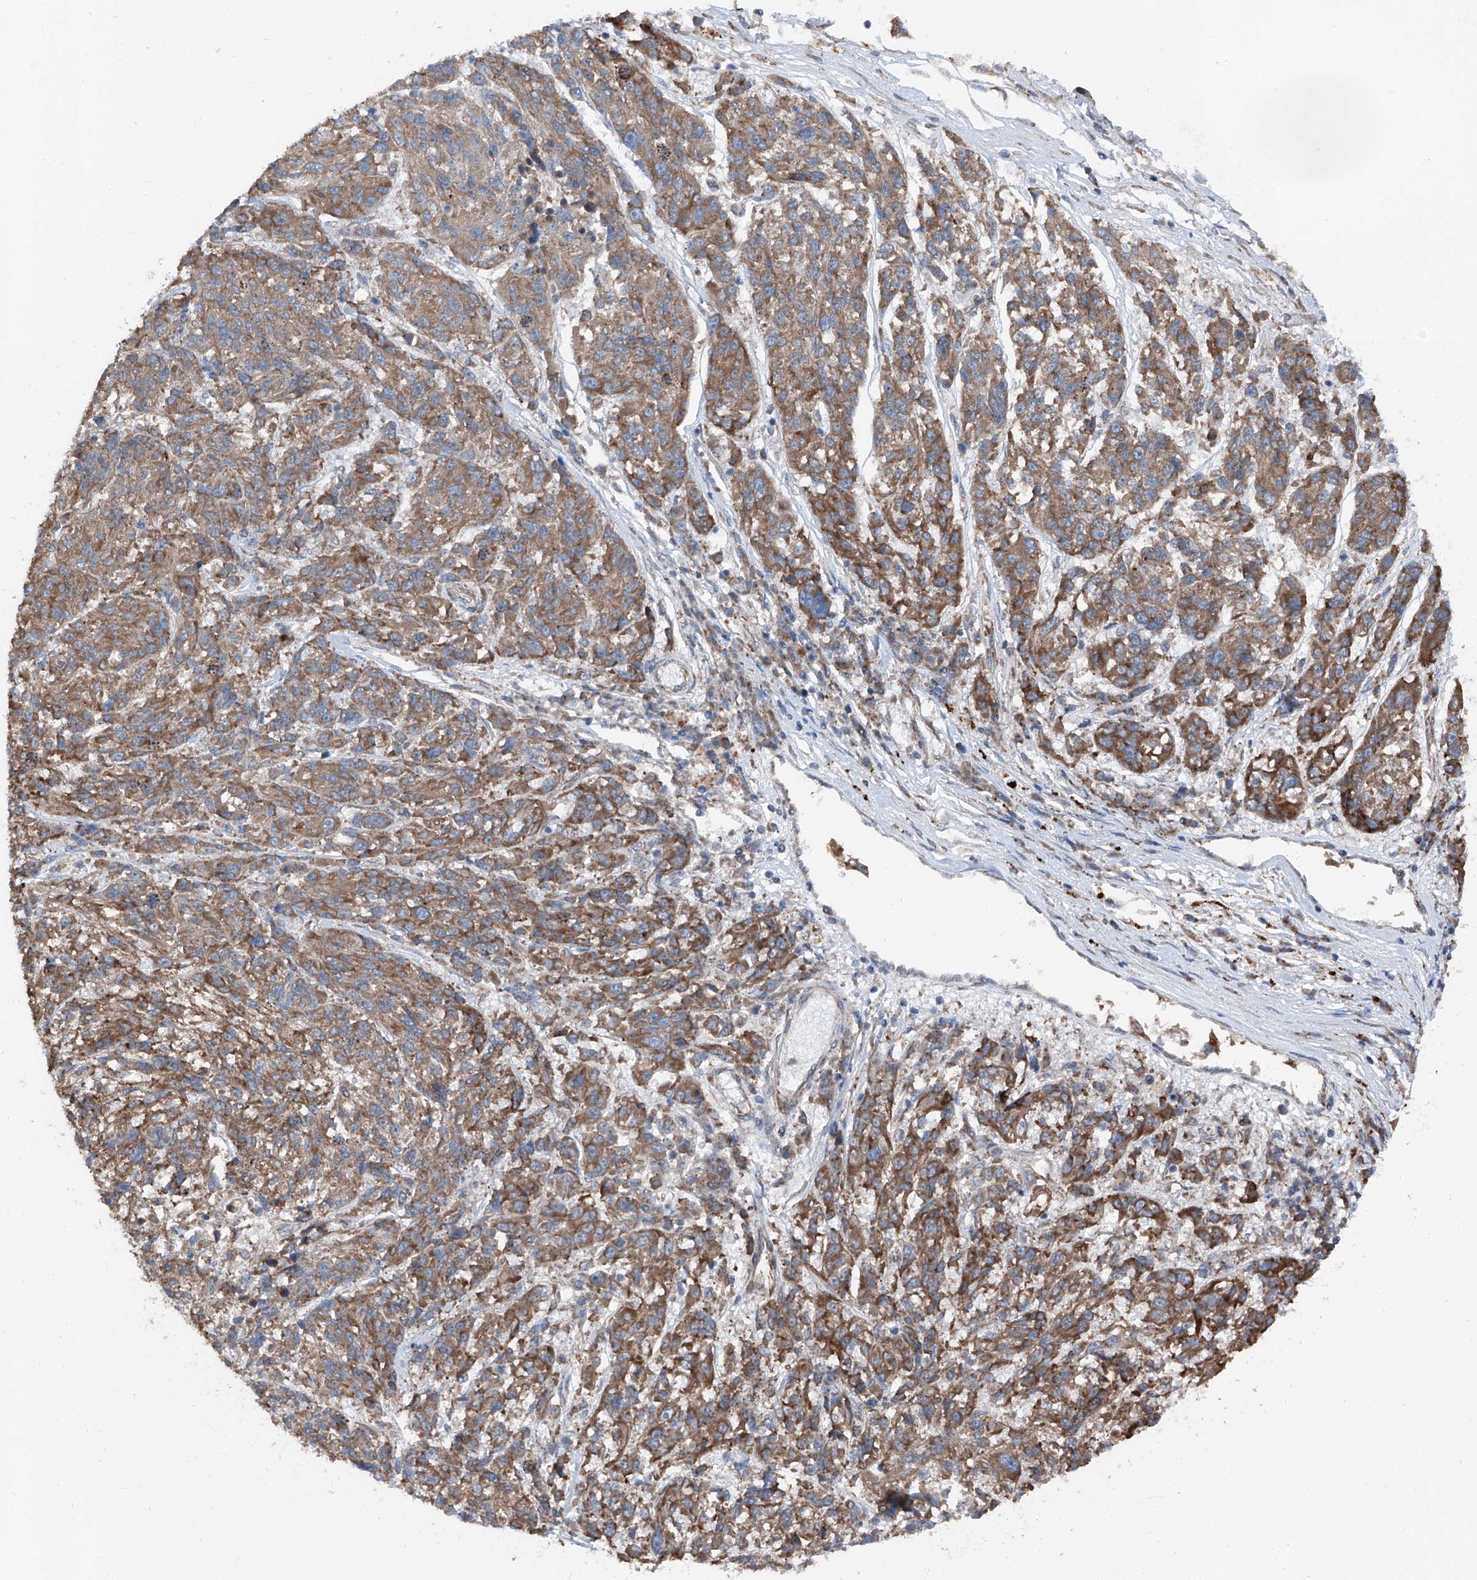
{"staining": {"intensity": "moderate", "quantity": ">75%", "location": "cytoplasmic/membranous"}, "tissue": "melanoma", "cell_type": "Tumor cells", "image_type": "cancer", "snomed": [{"axis": "morphology", "description": "Malignant melanoma, NOS"}, {"axis": "topography", "description": "Skin"}], "caption": "DAB (3,3'-diaminobenzidine) immunohistochemical staining of human melanoma exhibits moderate cytoplasmic/membranous protein positivity in about >75% of tumor cells.", "gene": "LIMK1", "patient": {"sex": "male", "age": 53}}